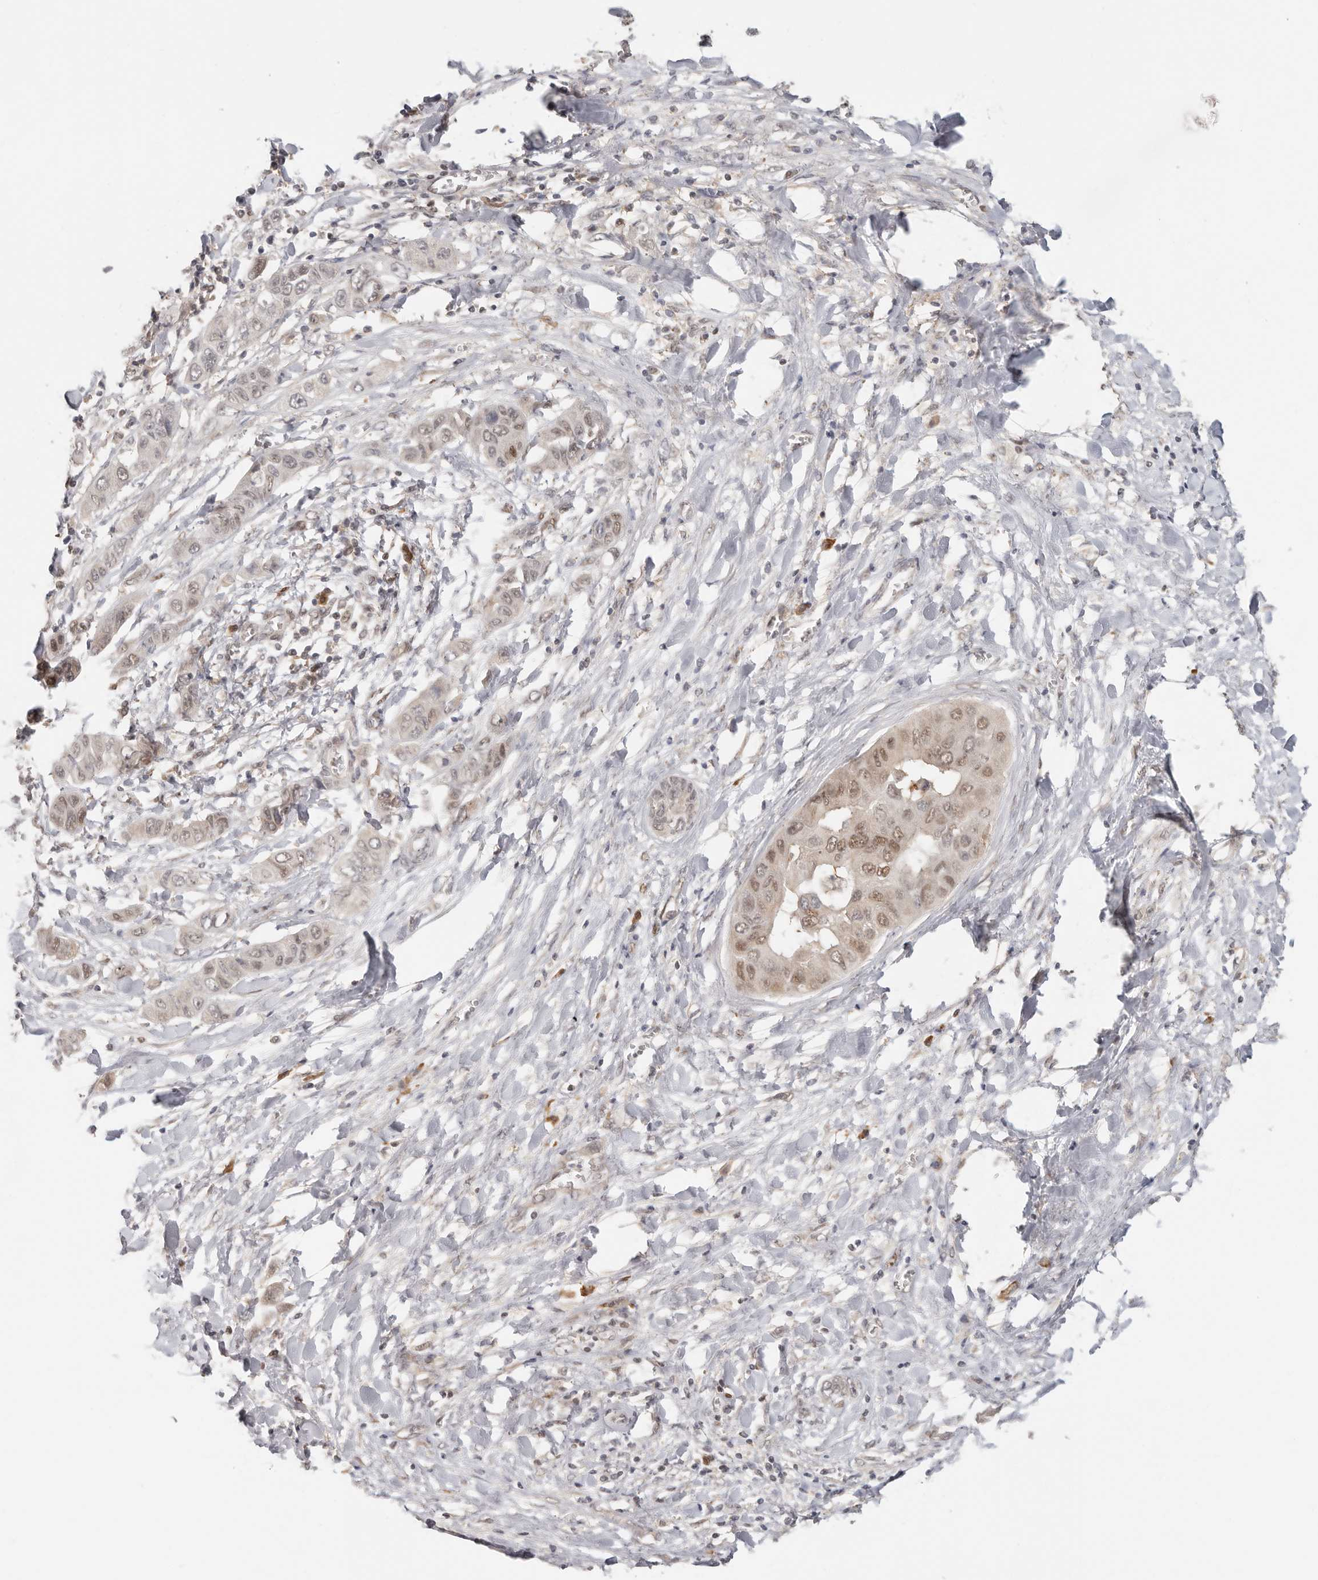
{"staining": {"intensity": "moderate", "quantity": "<25%", "location": "nuclear"}, "tissue": "liver cancer", "cell_type": "Tumor cells", "image_type": "cancer", "snomed": [{"axis": "morphology", "description": "Cholangiocarcinoma"}, {"axis": "topography", "description": "Liver"}], "caption": "Liver cholangiocarcinoma was stained to show a protein in brown. There is low levels of moderate nuclear staining in about <25% of tumor cells. The protein is stained brown, and the nuclei are stained in blue (DAB (3,3'-diaminobenzidine) IHC with brightfield microscopy, high magnification).", "gene": "LARP7", "patient": {"sex": "female", "age": 52}}